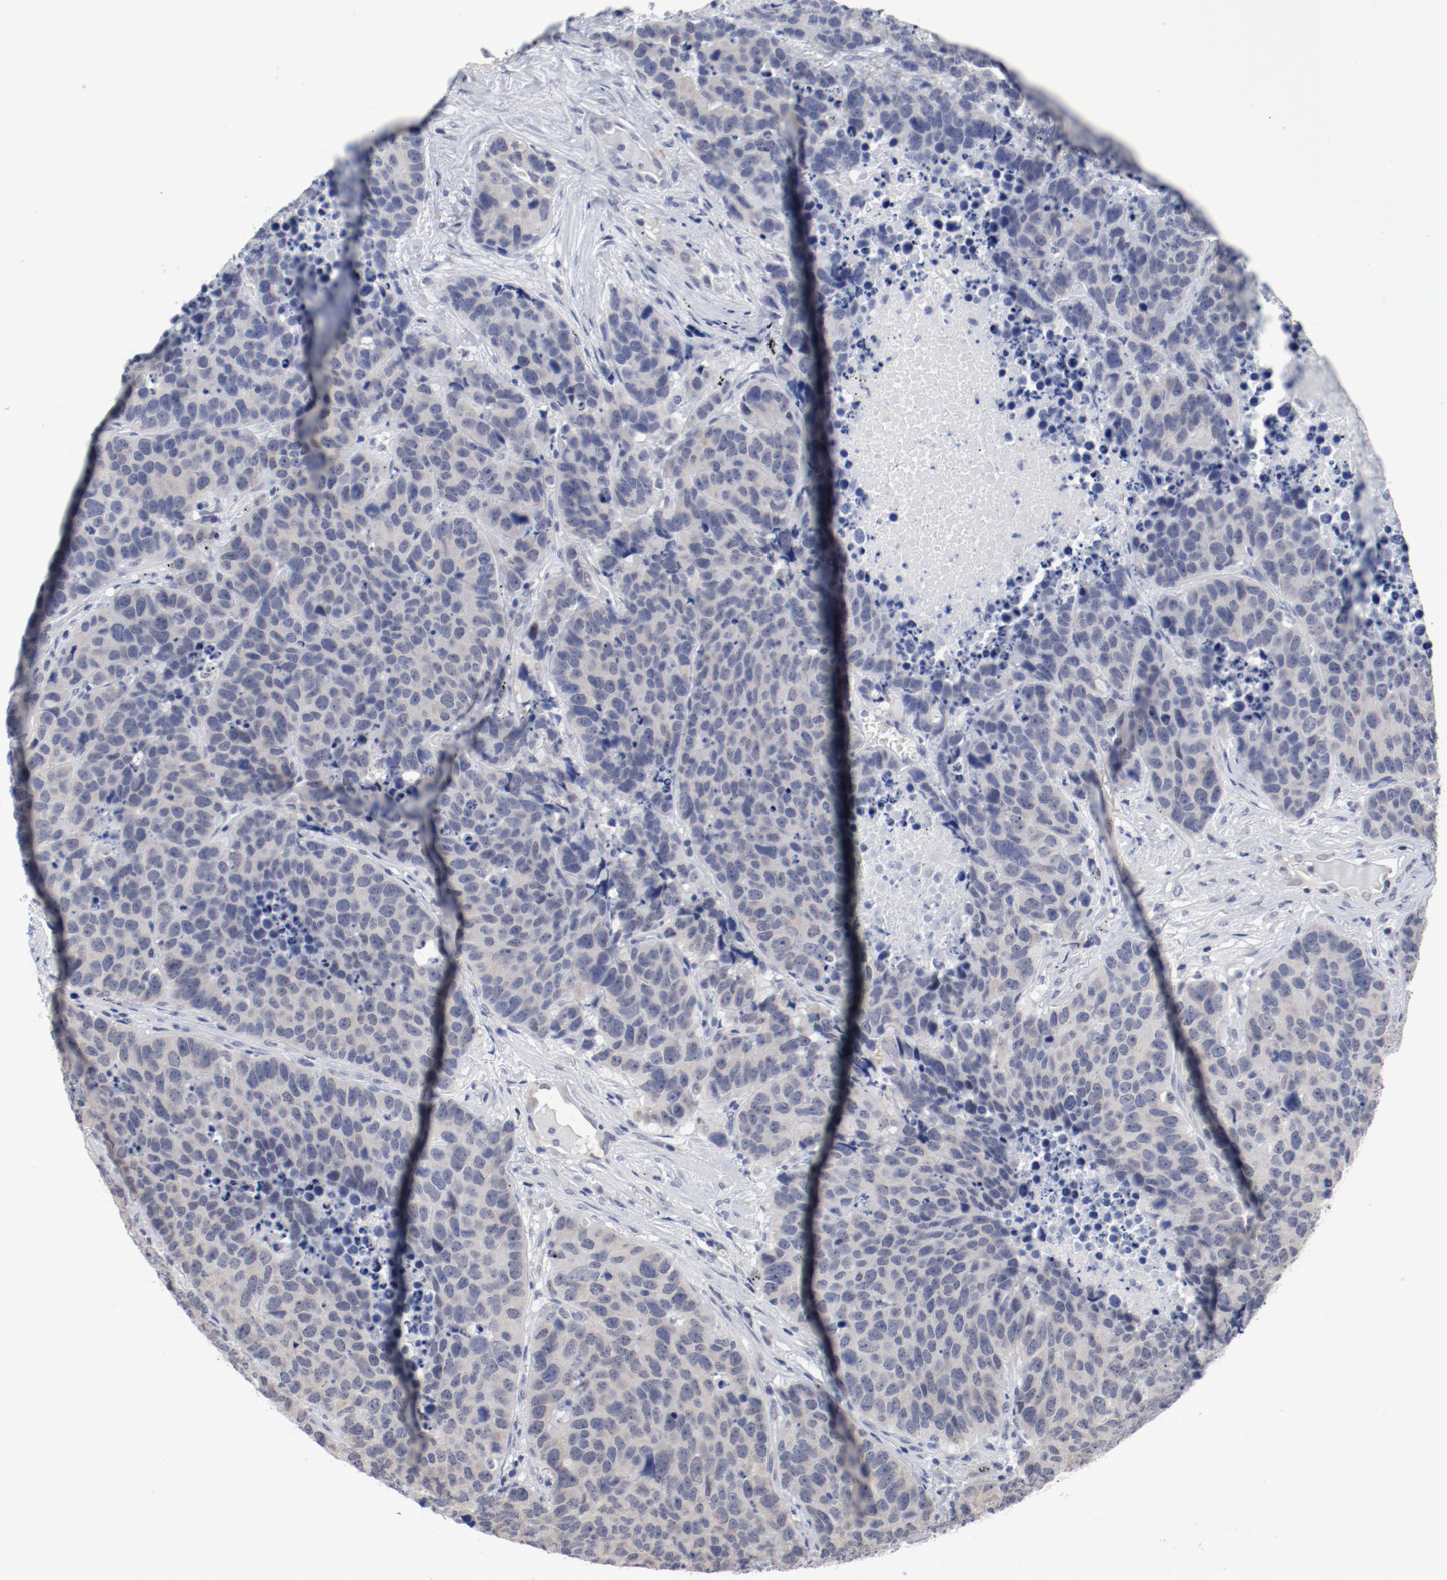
{"staining": {"intensity": "negative", "quantity": "none", "location": "none"}, "tissue": "carcinoid", "cell_type": "Tumor cells", "image_type": "cancer", "snomed": [{"axis": "morphology", "description": "Carcinoid, malignant, NOS"}, {"axis": "topography", "description": "Lung"}], "caption": "Protein analysis of carcinoid exhibits no significant expression in tumor cells.", "gene": "ANKLE2", "patient": {"sex": "male", "age": 60}}